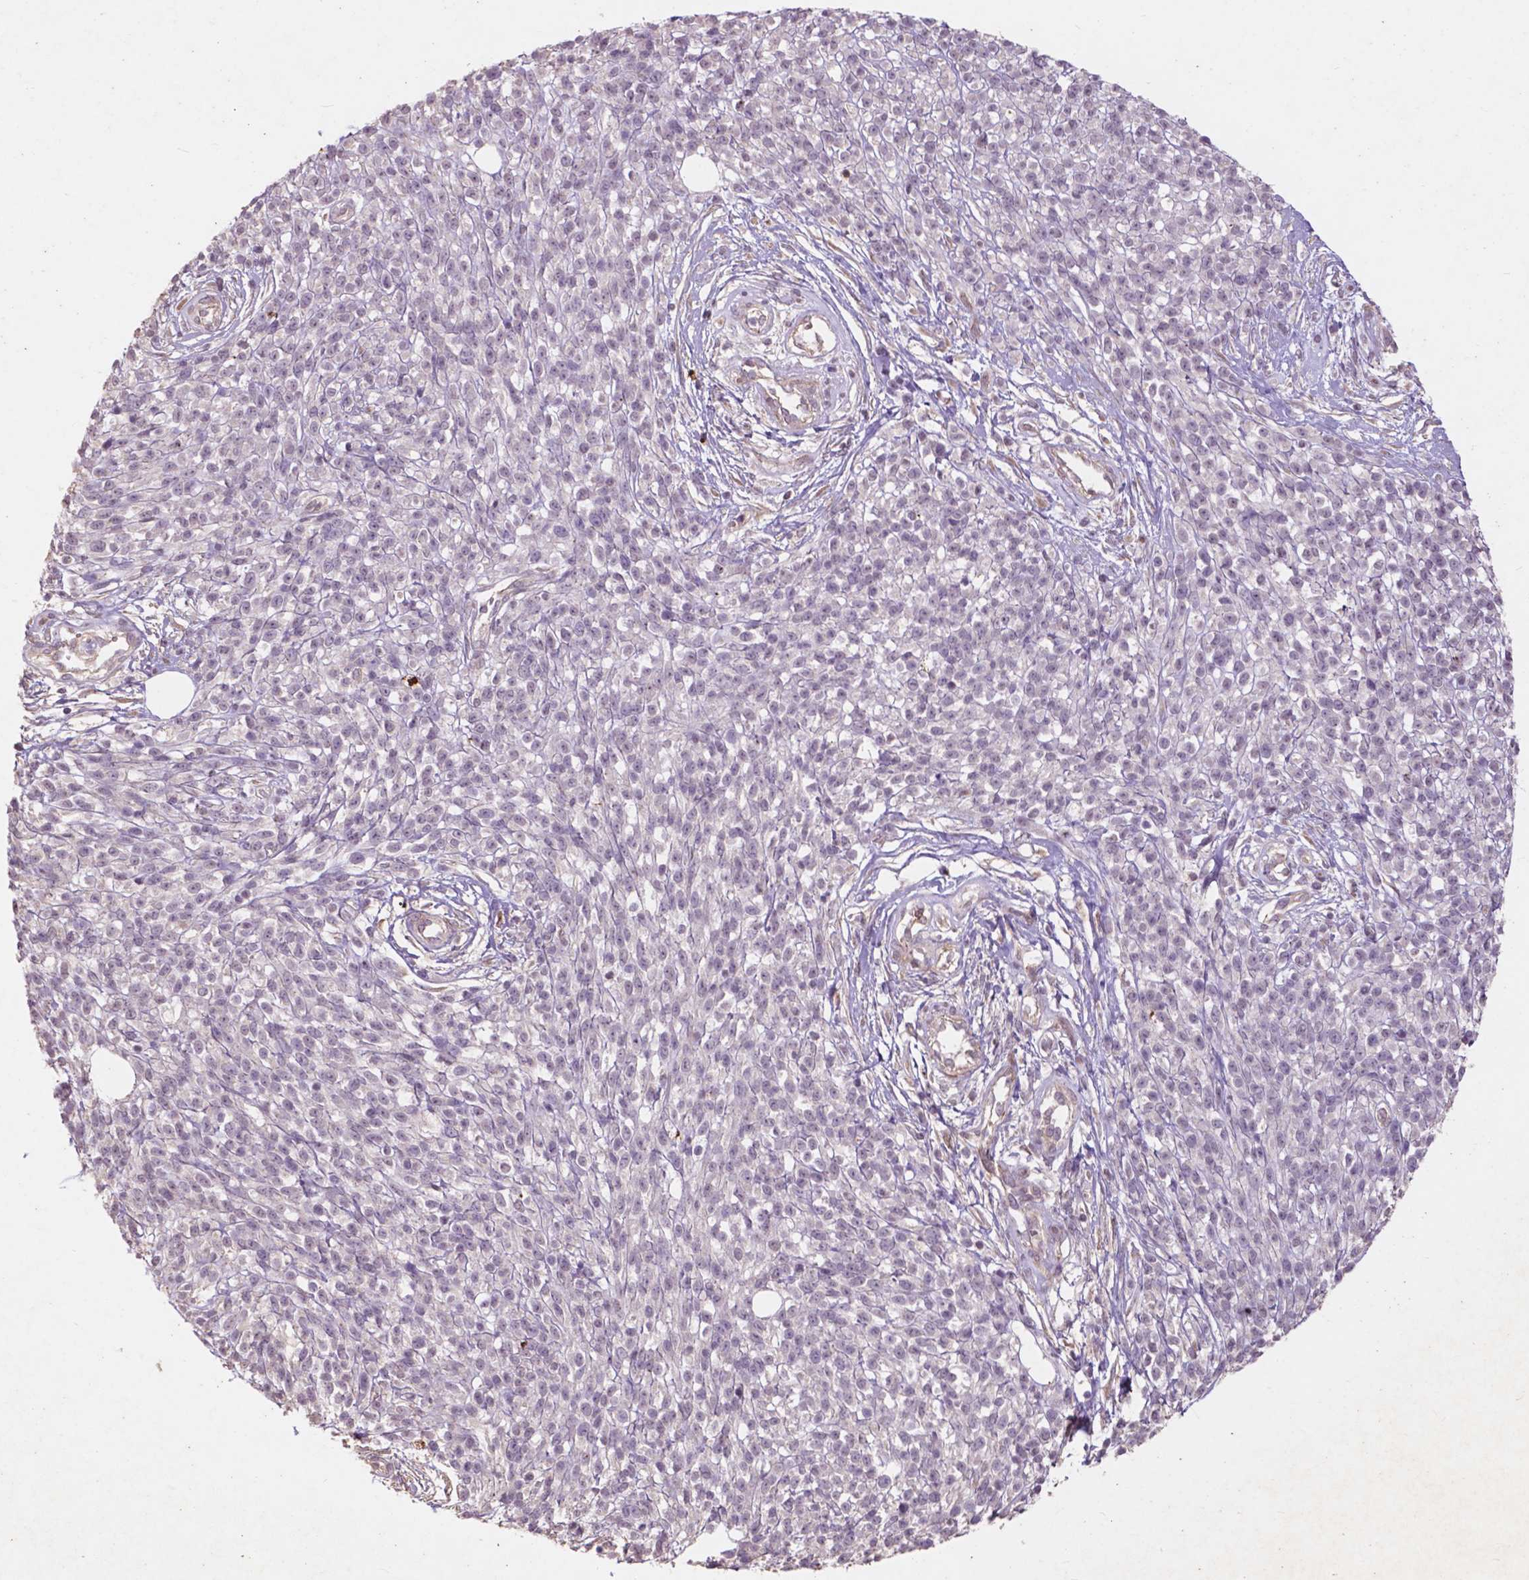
{"staining": {"intensity": "negative", "quantity": "none", "location": "none"}, "tissue": "melanoma", "cell_type": "Tumor cells", "image_type": "cancer", "snomed": [{"axis": "morphology", "description": "Malignant melanoma, NOS"}, {"axis": "topography", "description": "Skin"}, {"axis": "topography", "description": "Skin of trunk"}], "caption": "This is a image of immunohistochemistry (IHC) staining of malignant melanoma, which shows no expression in tumor cells.", "gene": "RFPL4B", "patient": {"sex": "male", "age": 74}}